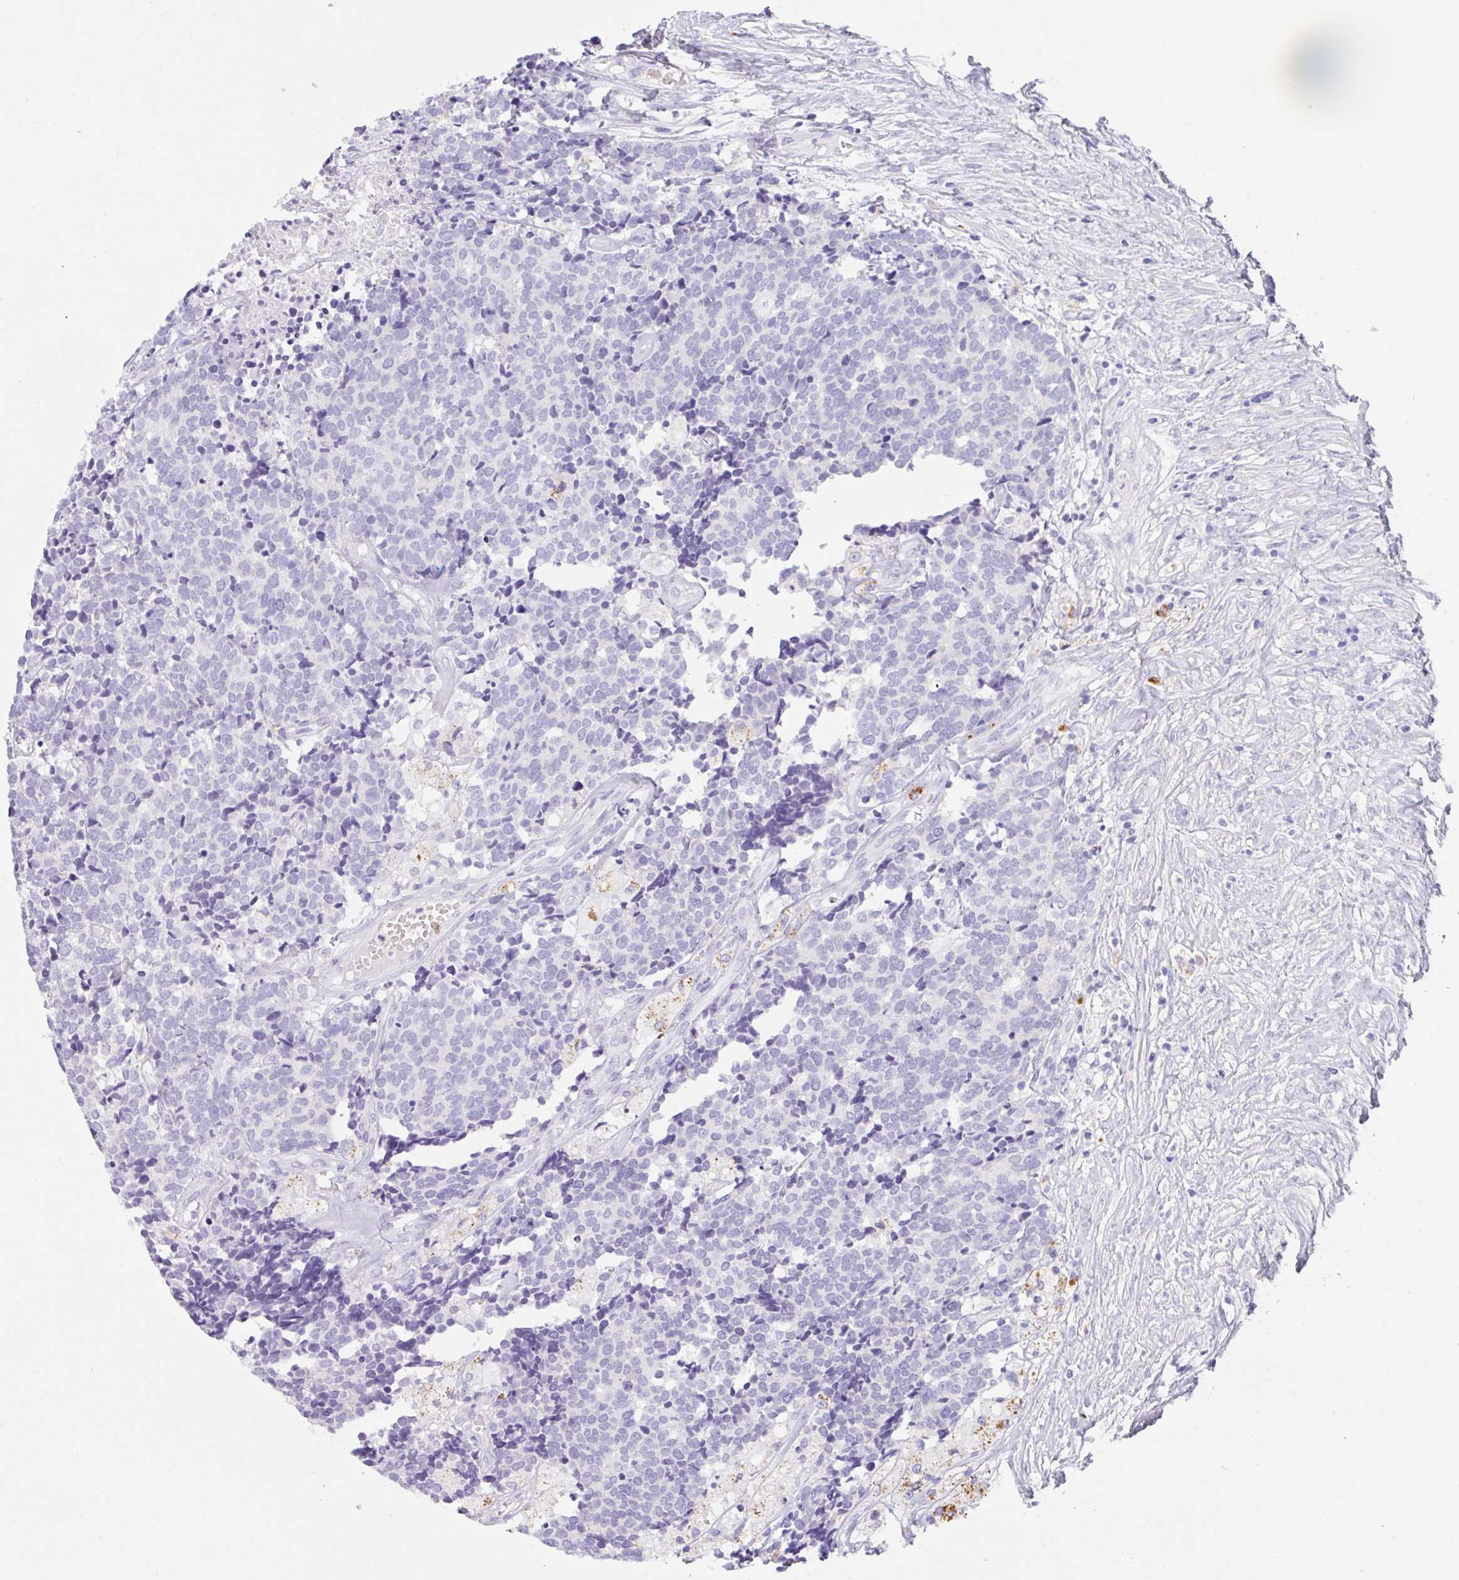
{"staining": {"intensity": "negative", "quantity": "none", "location": "none"}, "tissue": "carcinoid", "cell_type": "Tumor cells", "image_type": "cancer", "snomed": [{"axis": "morphology", "description": "Carcinoid, malignant, NOS"}, {"axis": "topography", "description": "Skin"}], "caption": "High power microscopy photomicrograph of an IHC photomicrograph of carcinoid, revealing no significant staining in tumor cells. (DAB (3,3'-diaminobenzidine) IHC with hematoxylin counter stain).", "gene": "TRAF4", "patient": {"sex": "female", "age": 79}}